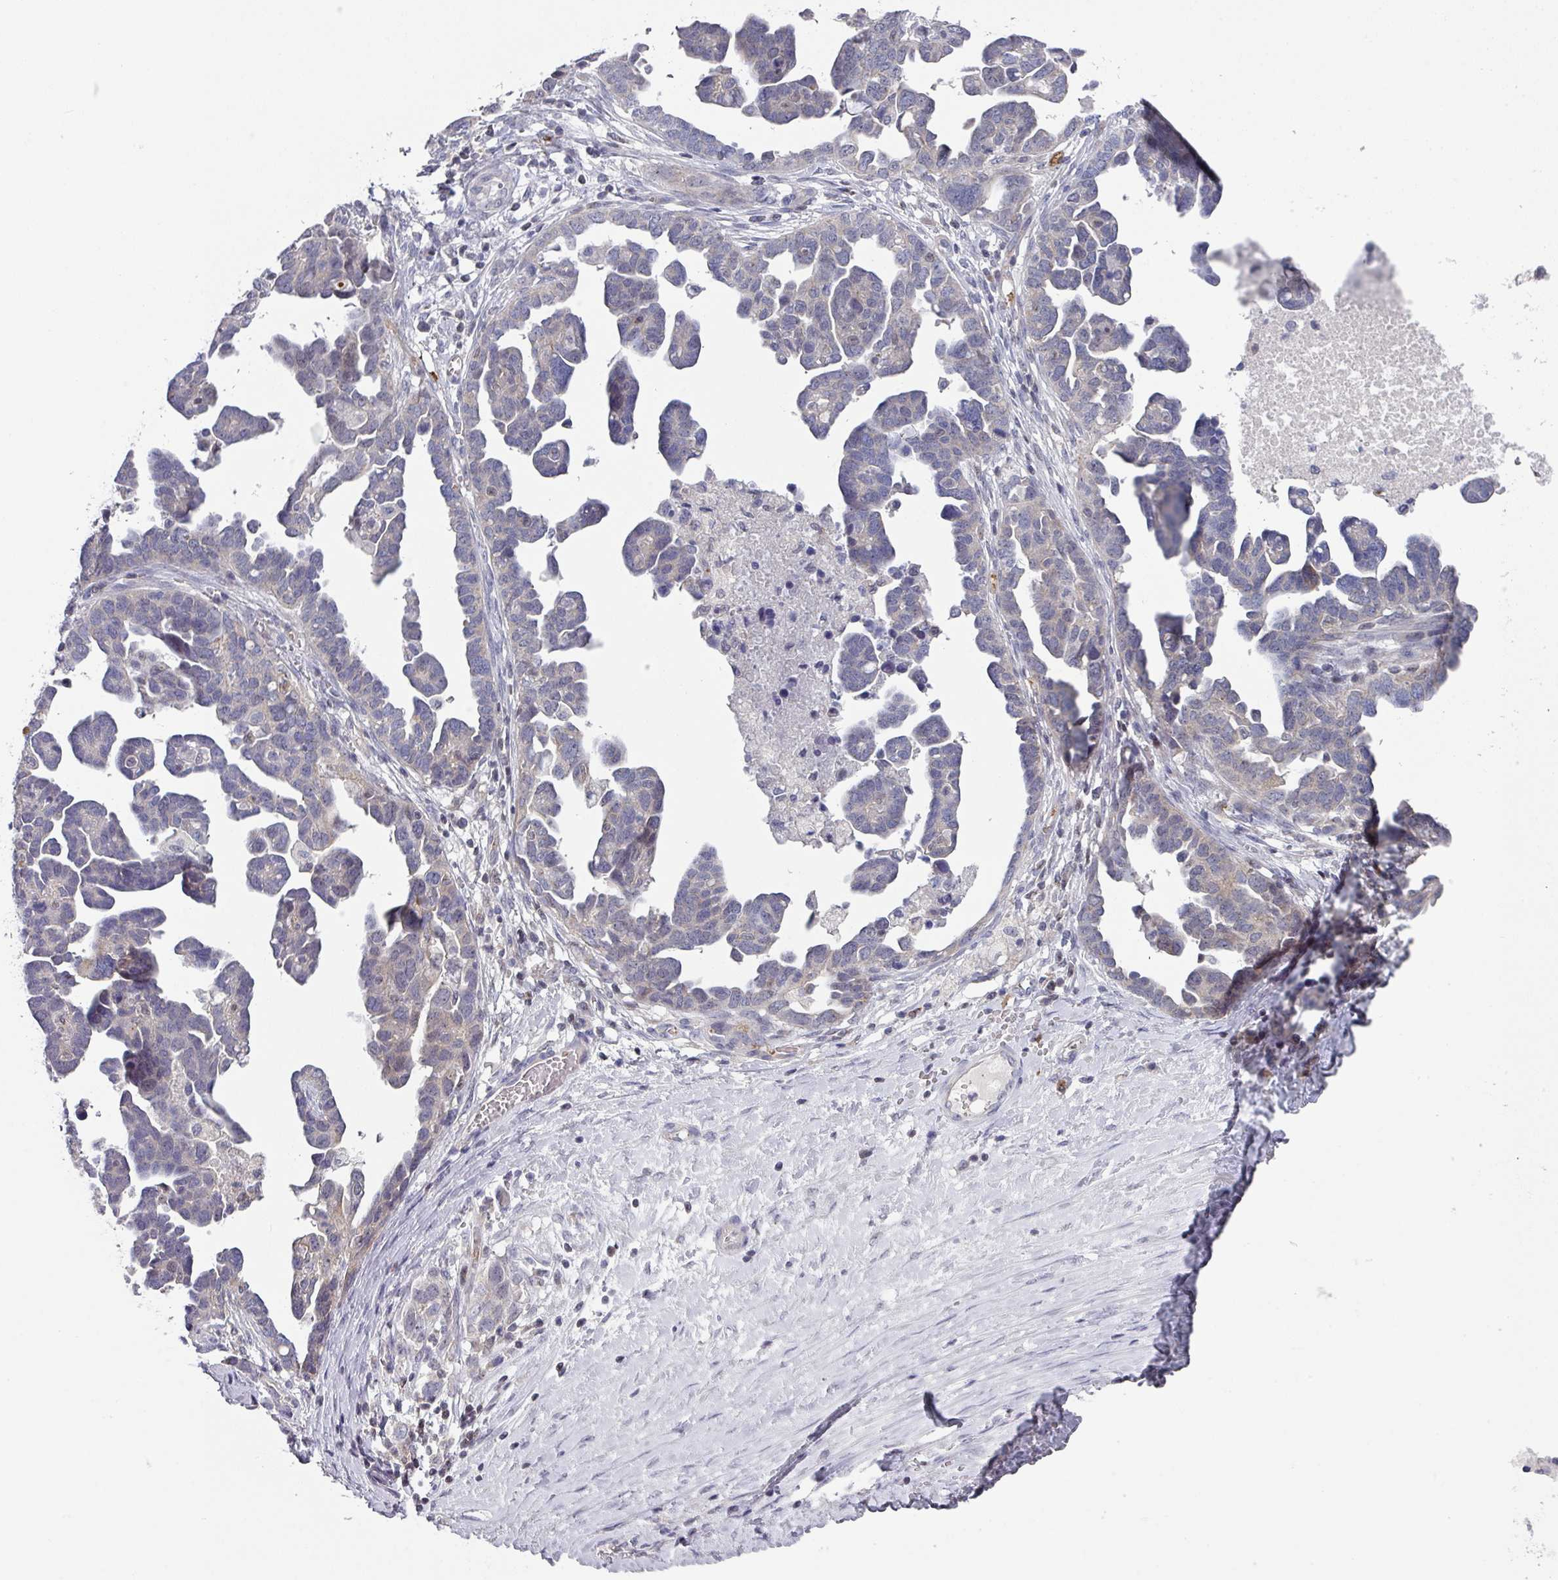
{"staining": {"intensity": "negative", "quantity": "none", "location": "none"}, "tissue": "ovarian cancer", "cell_type": "Tumor cells", "image_type": "cancer", "snomed": [{"axis": "morphology", "description": "Cystadenocarcinoma, serous, NOS"}, {"axis": "topography", "description": "Ovary"}], "caption": "A histopathology image of ovarian cancer (serous cystadenocarcinoma) stained for a protein exhibits no brown staining in tumor cells.", "gene": "DCAF12L2", "patient": {"sex": "female", "age": 54}}